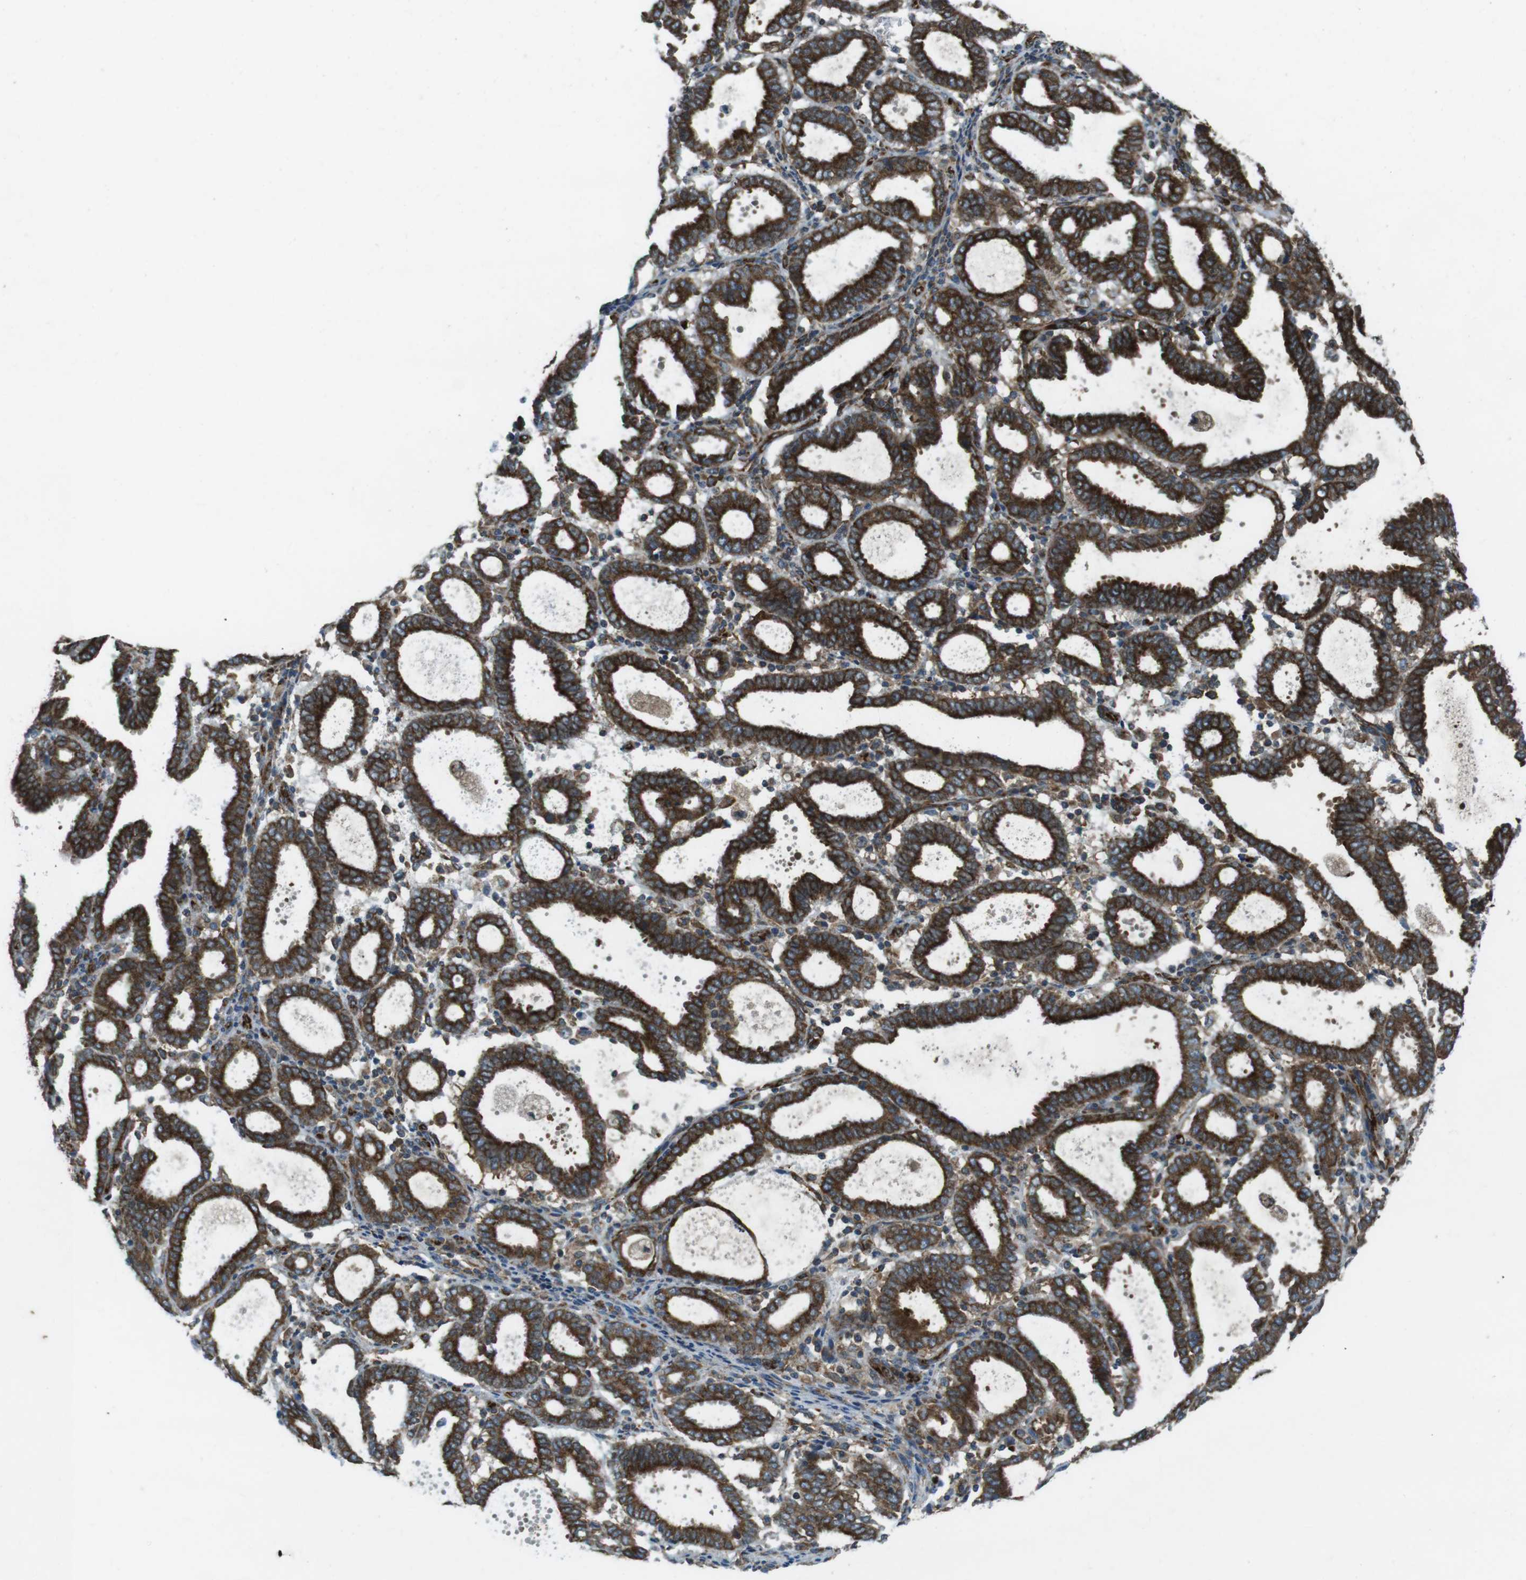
{"staining": {"intensity": "strong", "quantity": ">75%", "location": "cytoplasmic/membranous"}, "tissue": "endometrial cancer", "cell_type": "Tumor cells", "image_type": "cancer", "snomed": [{"axis": "morphology", "description": "Adenocarcinoma, NOS"}, {"axis": "topography", "description": "Uterus"}], "caption": "An immunohistochemistry (IHC) histopathology image of neoplastic tissue is shown. Protein staining in brown labels strong cytoplasmic/membranous positivity in adenocarcinoma (endometrial) within tumor cells.", "gene": "KTN1", "patient": {"sex": "female", "age": 83}}